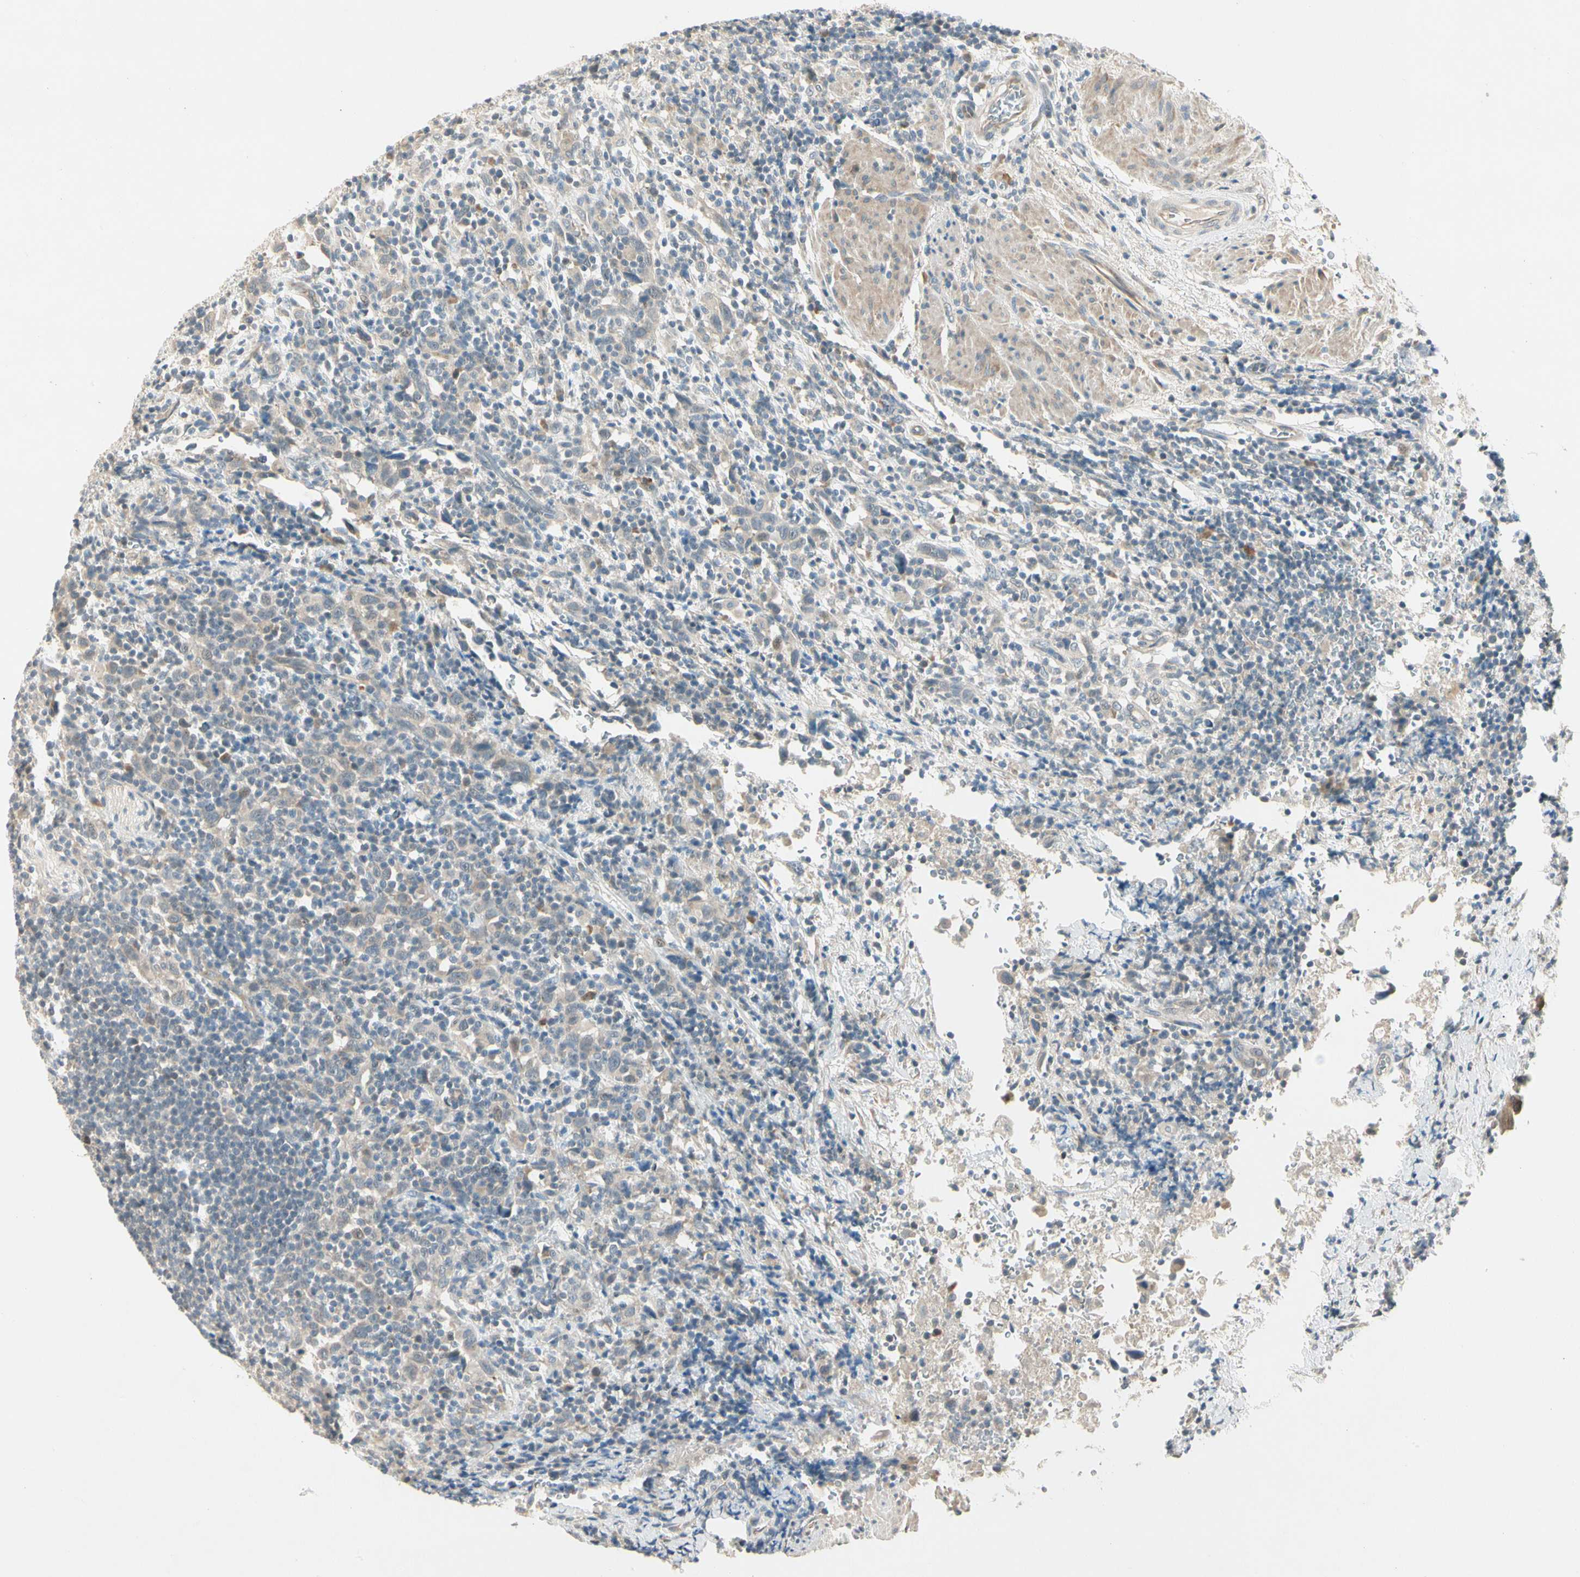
{"staining": {"intensity": "weak", "quantity": "25%-75%", "location": "cytoplasmic/membranous"}, "tissue": "urothelial cancer", "cell_type": "Tumor cells", "image_type": "cancer", "snomed": [{"axis": "morphology", "description": "Urothelial carcinoma, High grade"}, {"axis": "topography", "description": "Urinary bladder"}], "caption": "A low amount of weak cytoplasmic/membranous expression is present in about 25%-75% of tumor cells in urothelial cancer tissue.", "gene": "PCDHB15", "patient": {"sex": "male", "age": 61}}